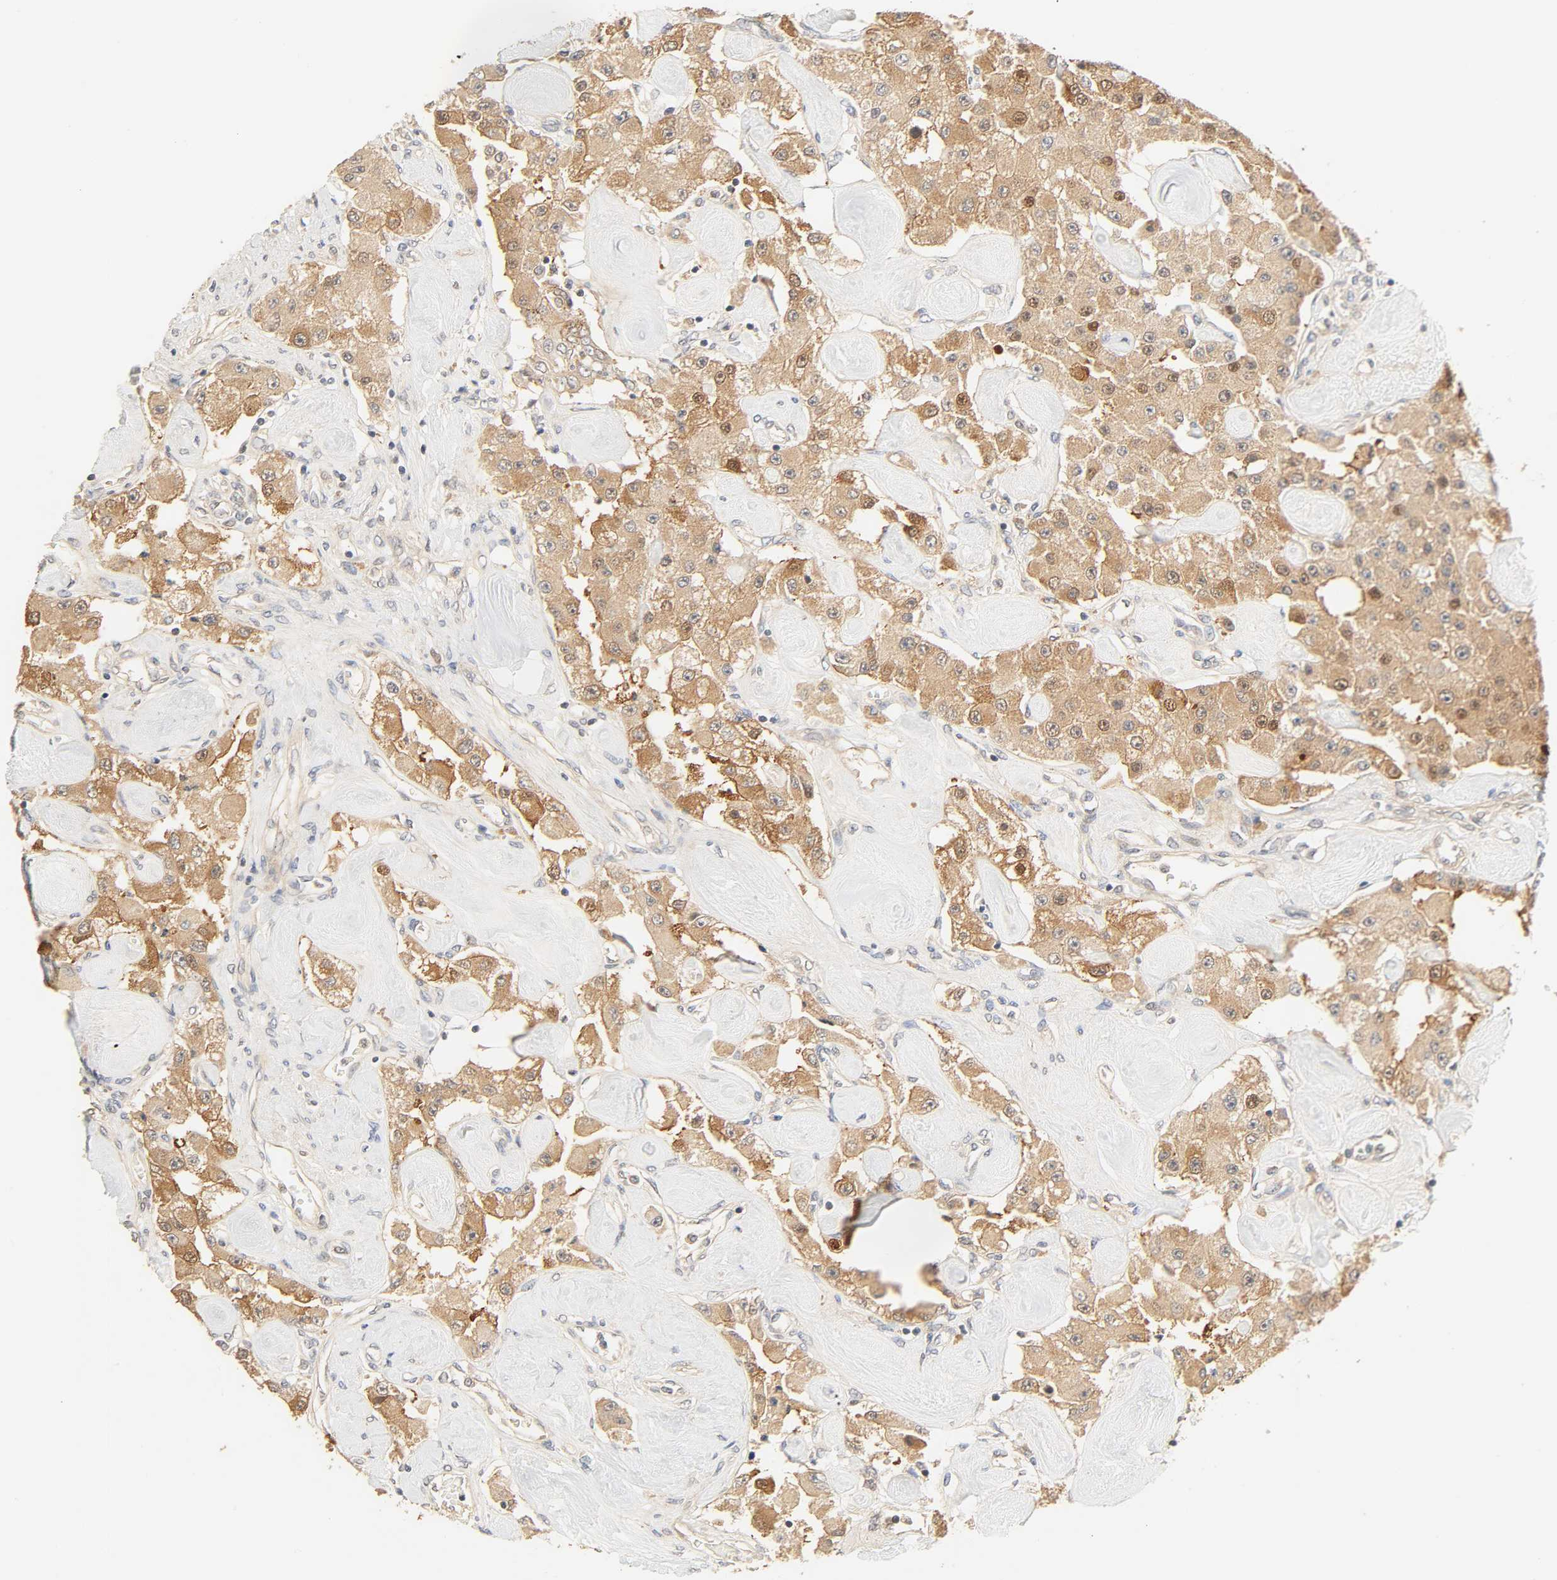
{"staining": {"intensity": "strong", "quantity": ">75%", "location": "cytoplasmic/membranous"}, "tissue": "carcinoid", "cell_type": "Tumor cells", "image_type": "cancer", "snomed": [{"axis": "morphology", "description": "Carcinoid, malignant, NOS"}, {"axis": "topography", "description": "Pancreas"}], "caption": "High-power microscopy captured an immunohistochemistry image of carcinoid, revealing strong cytoplasmic/membranous expression in approximately >75% of tumor cells. (DAB (3,3'-diaminobenzidine) = brown stain, brightfield microscopy at high magnification).", "gene": "CACNA1G", "patient": {"sex": "male", "age": 41}}